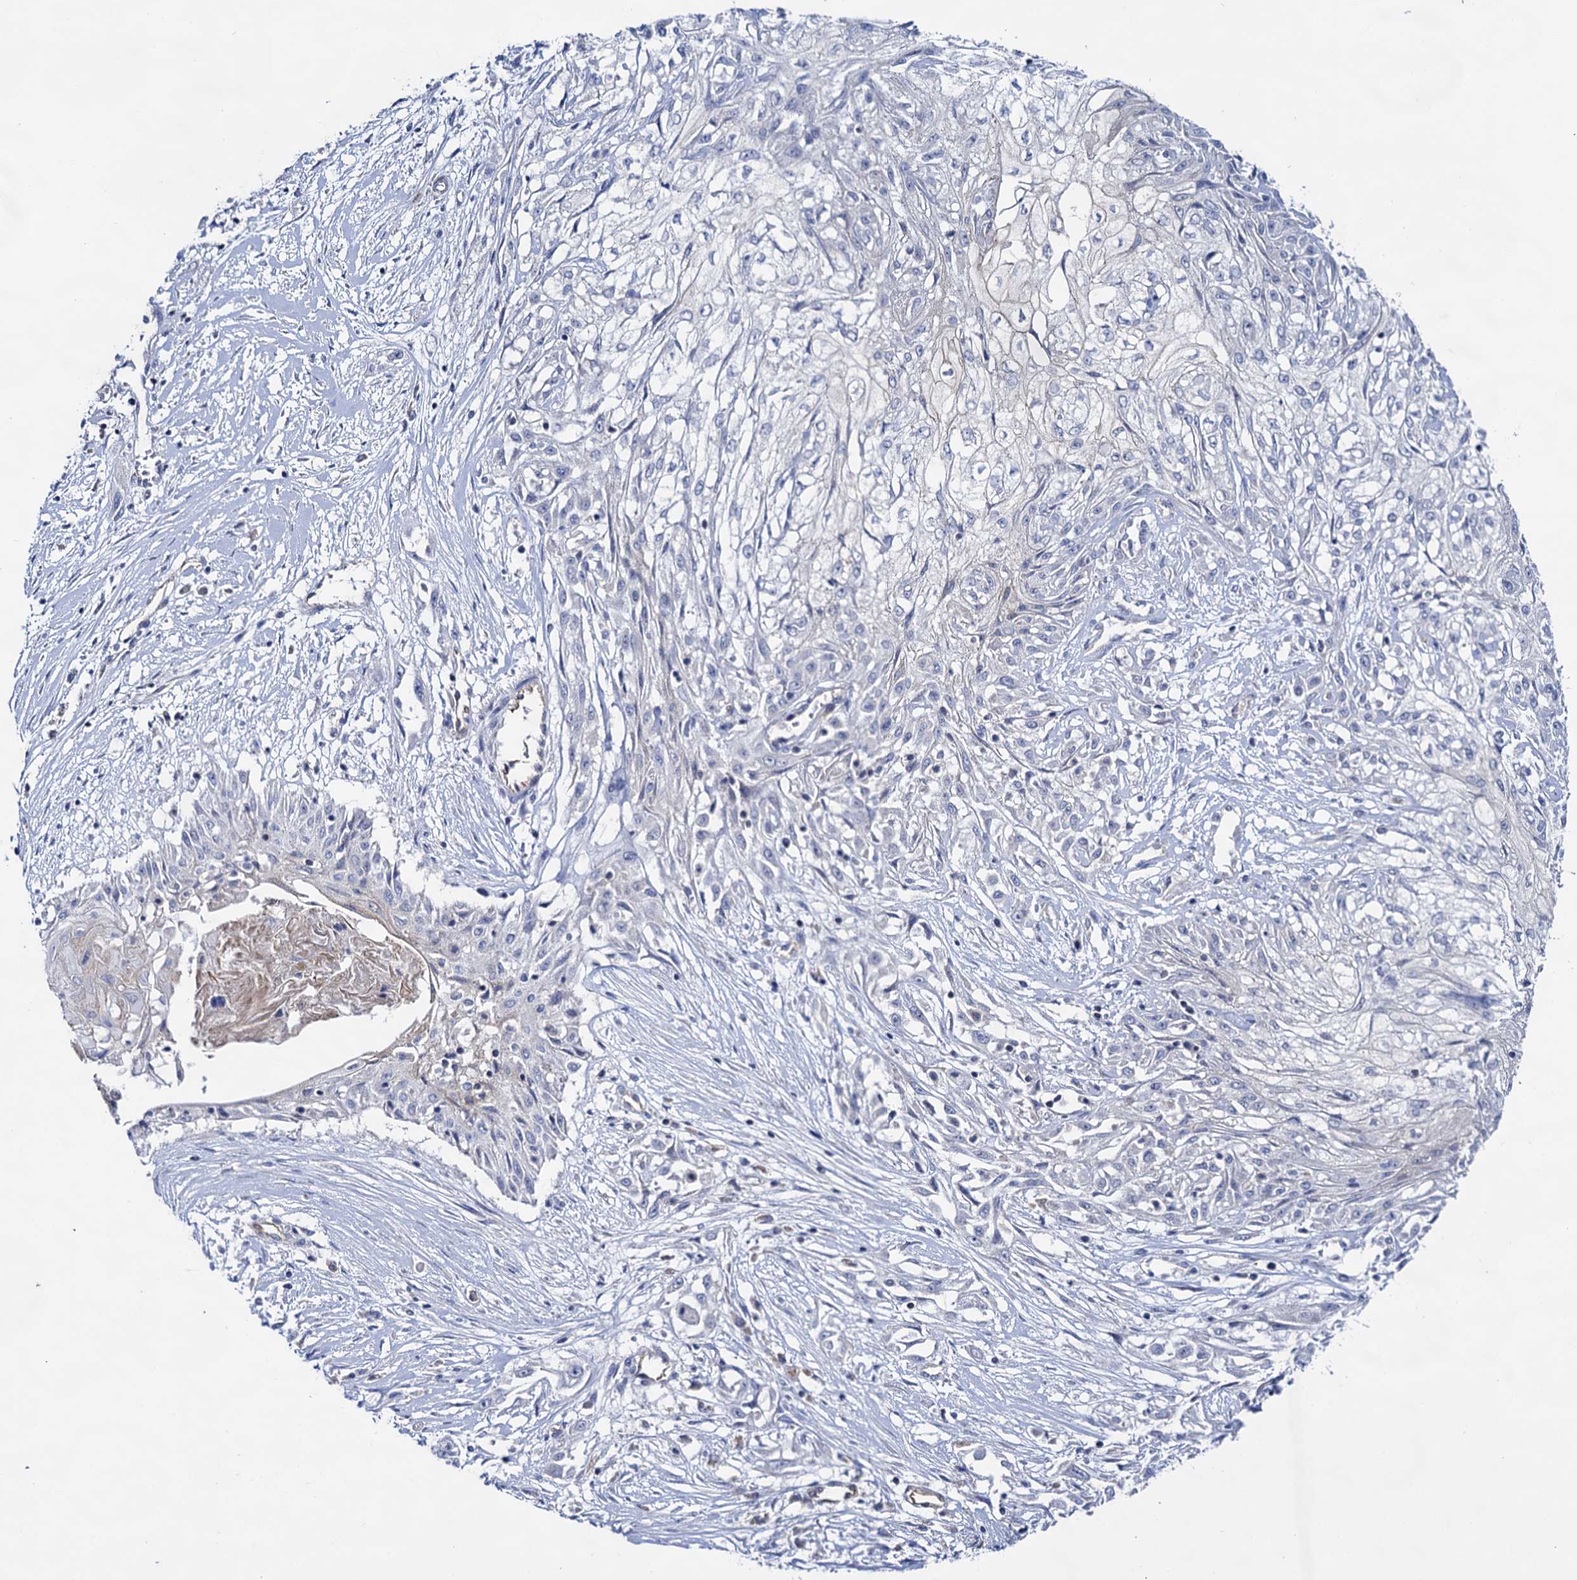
{"staining": {"intensity": "negative", "quantity": "none", "location": "none"}, "tissue": "skin cancer", "cell_type": "Tumor cells", "image_type": "cancer", "snomed": [{"axis": "morphology", "description": "Squamous cell carcinoma, NOS"}, {"axis": "morphology", "description": "Squamous cell carcinoma, metastatic, NOS"}, {"axis": "topography", "description": "Skin"}, {"axis": "topography", "description": "Lymph node"}], "caption": "Photomicrograph shows no protein expression in tumor cells of skin squamous cell carcinoma tissue.", "gene": "ABLIM1", "patient": {"sex": "male", "age": 75}}